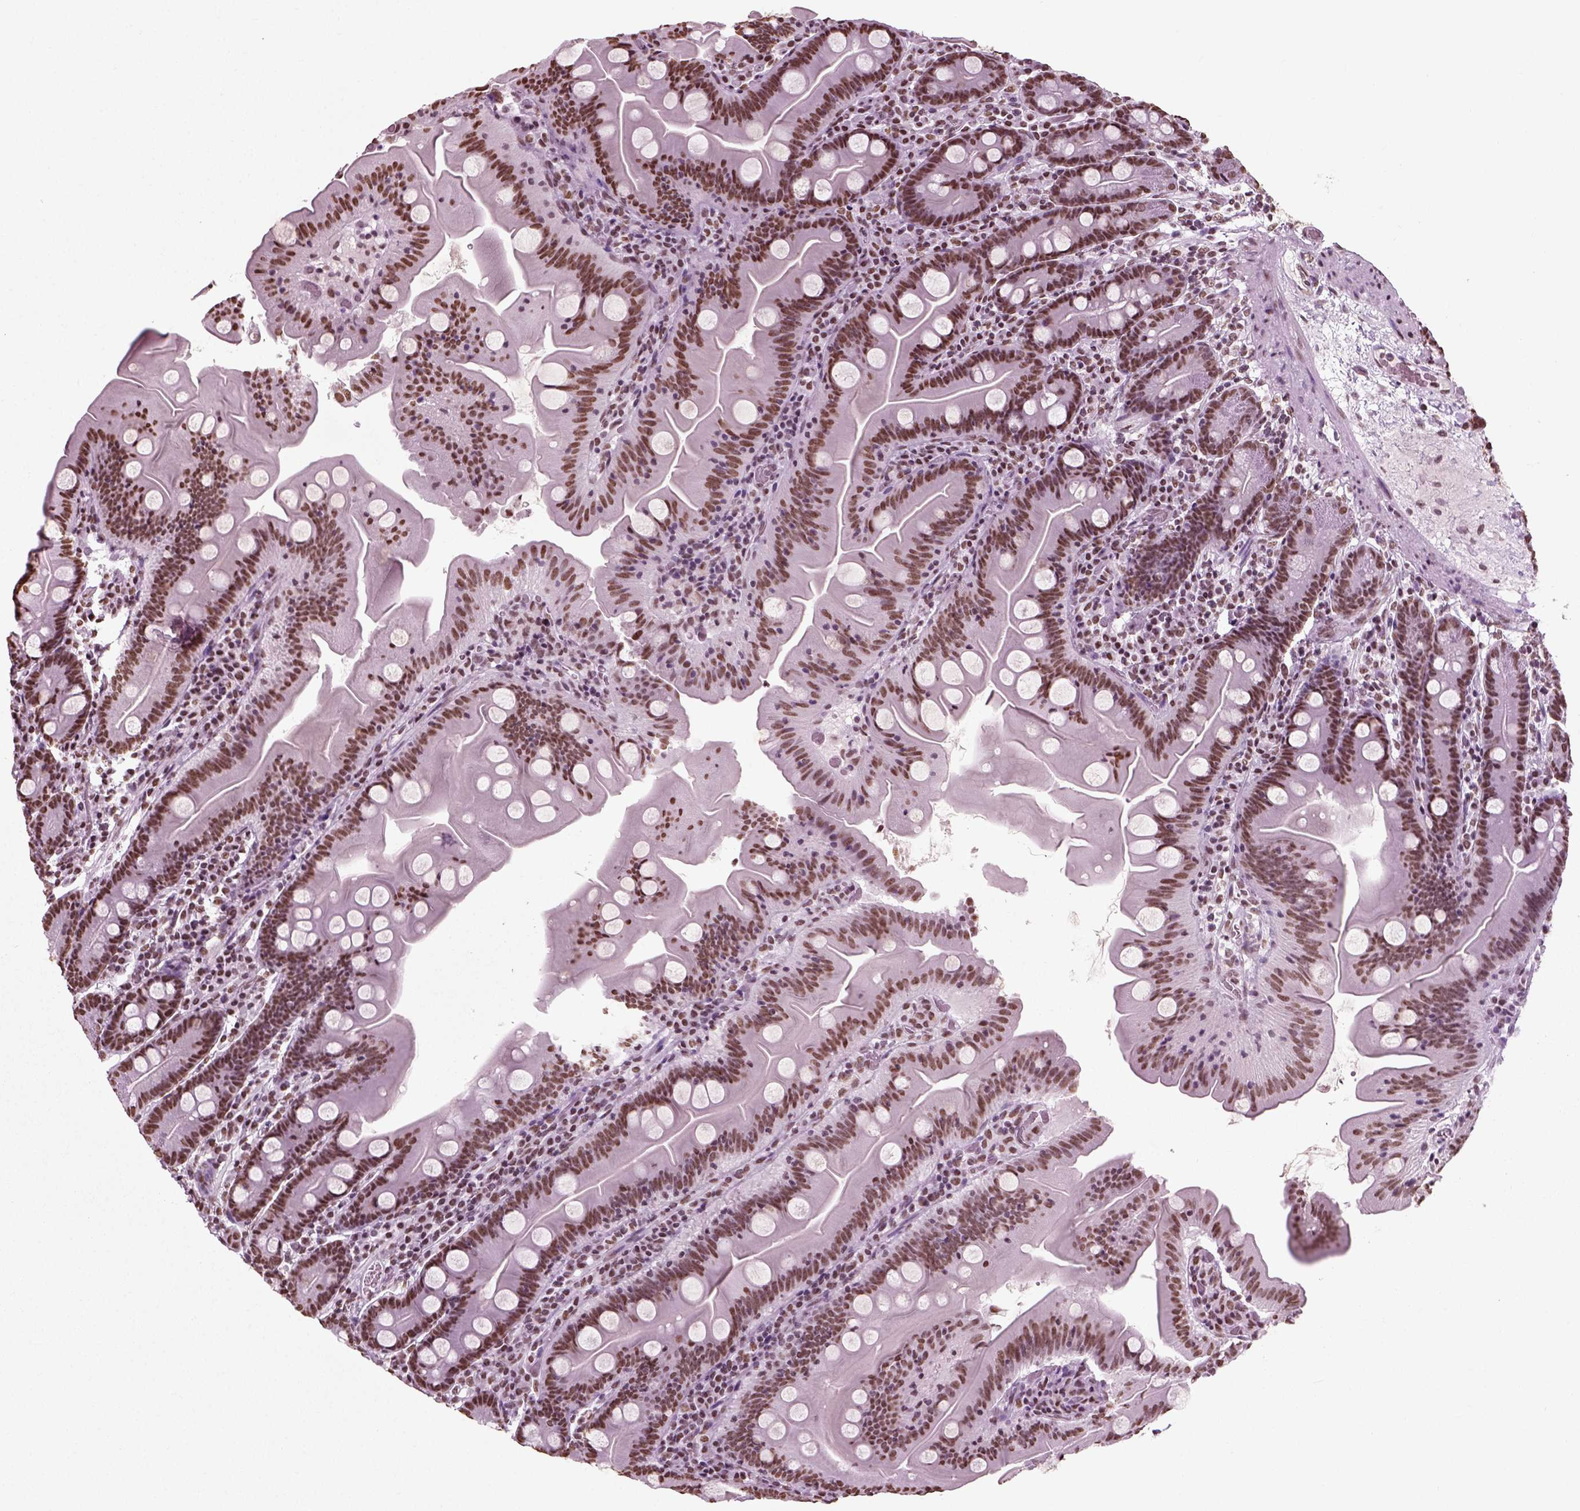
{"staining": {"intensity": "moderate", "quantity": ">75%", "location": "nuclear"}, "tissue": "small intestine", "cell_type": "Glandular cells", "image_type": "normal", "snomed": [{"axis": "morphology", "description": "Normal tissue, NOS"}, {"axis": "topography", "description": "Small intestine"}], "caption": "The photomicrograph displays immunohistochemical staining of unremarkable small intestine. There is moderate nuclear positivity is identified in about >75% of glandular cells. The staining was performed using DAB (3,3'-diaminobenzidine), with brown indicating positive protein expression. Nuclei are stained blue with hematoxylin.", "gene": "POLR1H", "patient": {"sex": "male", "age": 37}}